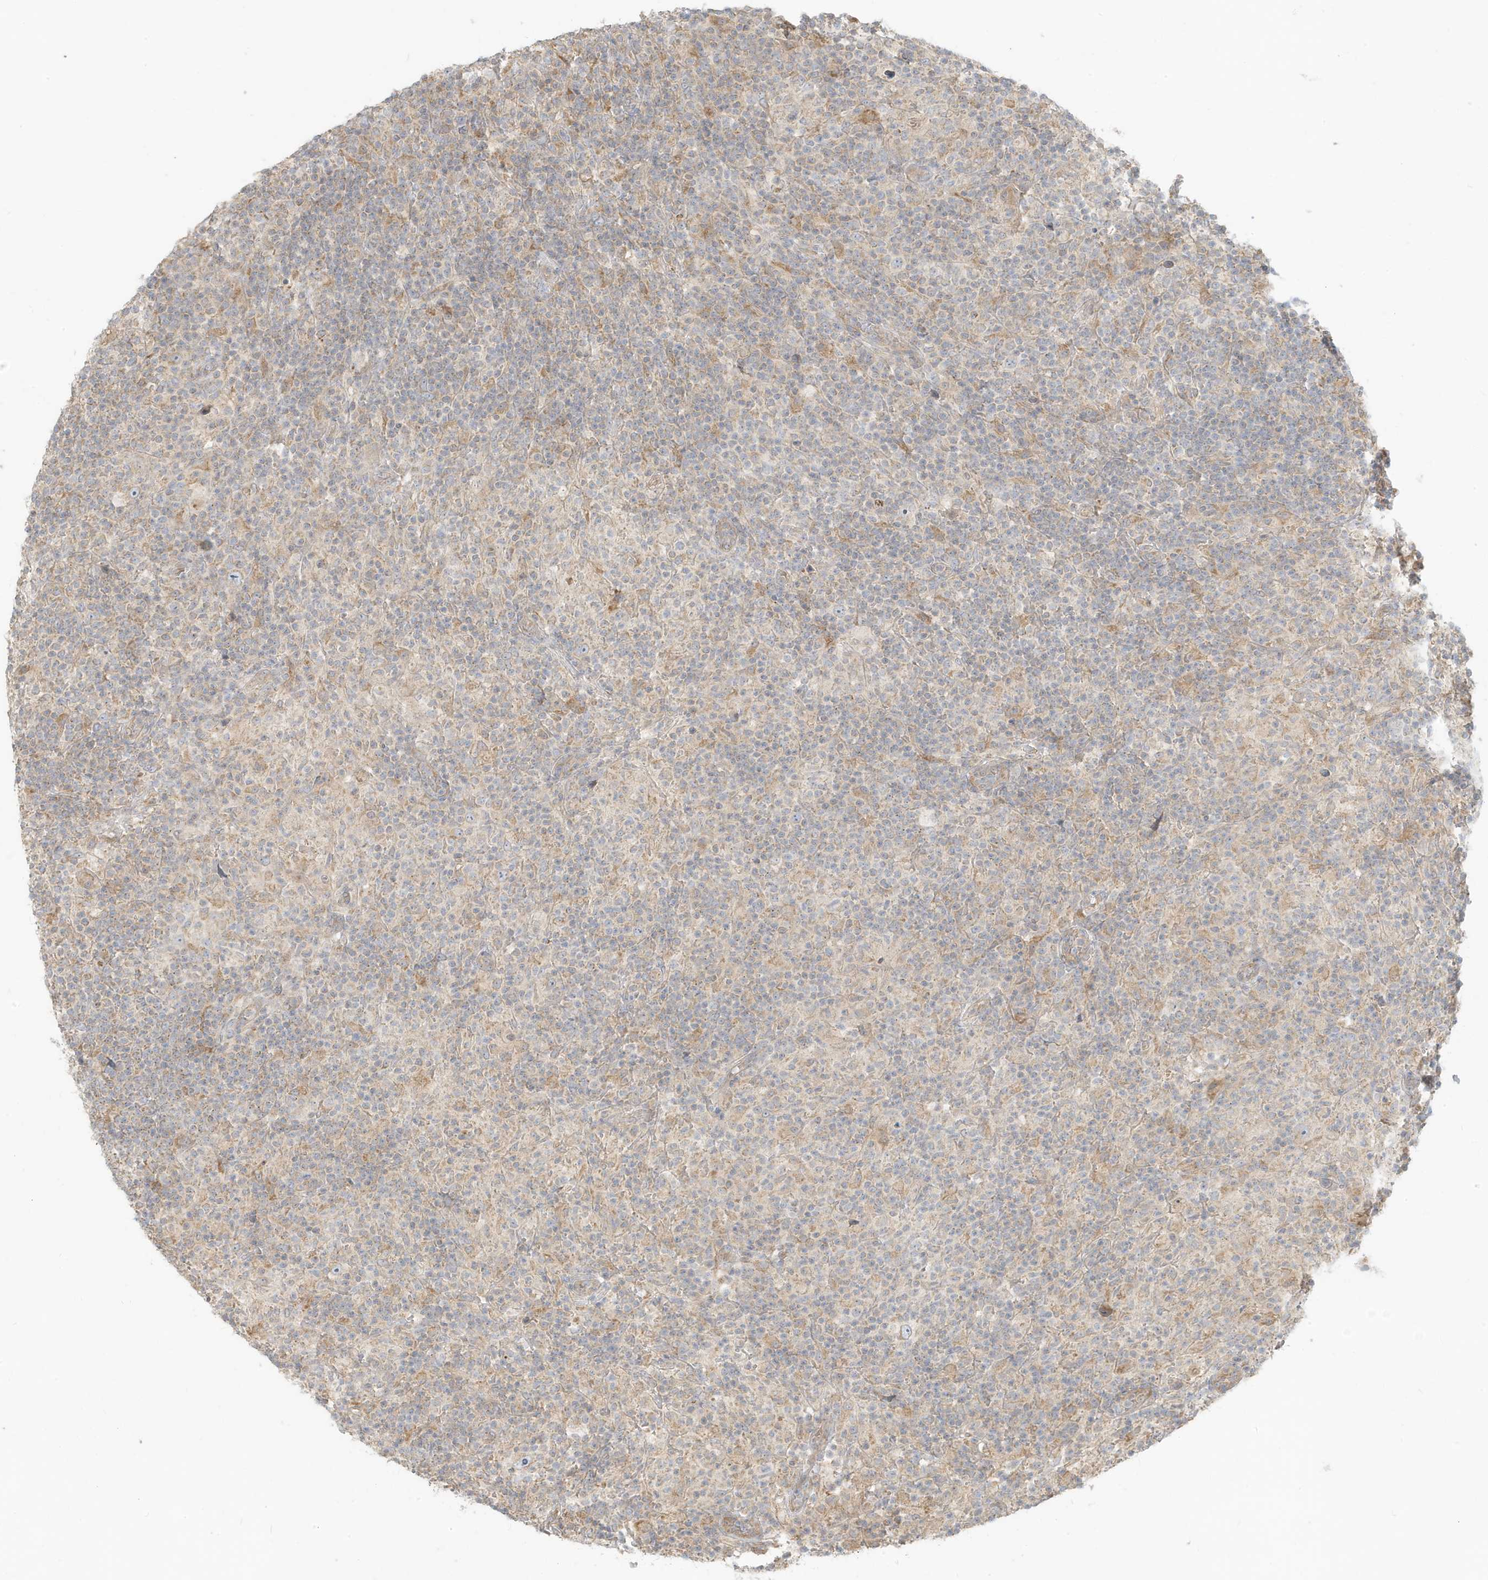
{"staining": {"intensity": "weak", "quantity": "25%-75%", "location": "cytoplasmic/membranous"}, "tissue": "lymphoma", "cell_type": "Tumor cells", "image_type": "cancer", "snomed": [{"axis": "morphology", "description": "Hodgkin's disease, NOS"}, {"axis": "topography", "description": "Lymph node"}], "caption": "IHC histopathology image of neoplastic tissue: lymphoma stained using IHC demonstrates low levels of weak protein expression localized specifically in the cytoplasmic/membranous of tumor cells, appearing as a cytoplasmic/membranous brown color.", "gene": "MCOLN1", "patient": {"sex": "male", "age": 70}}